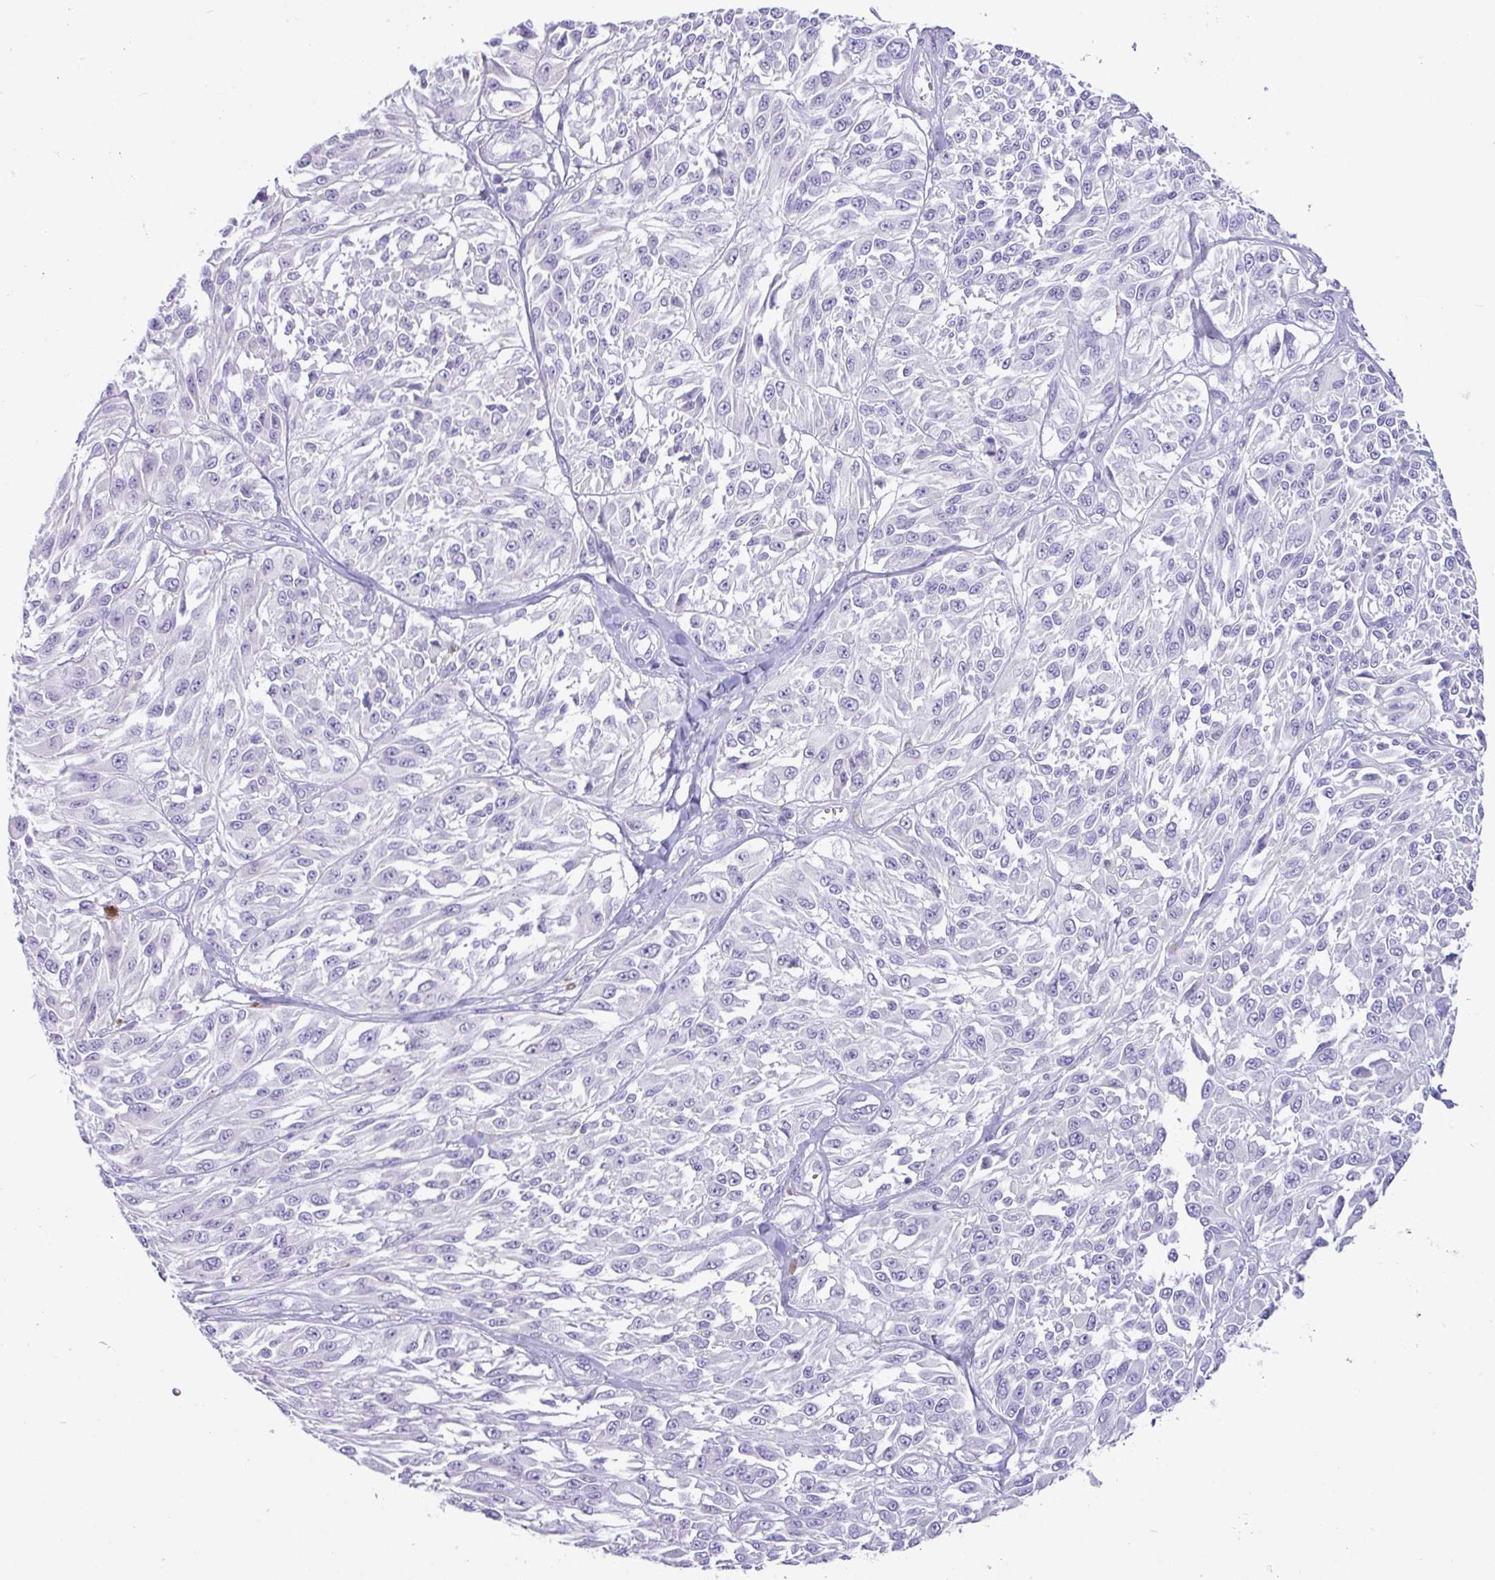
{"staining": {"intensity": "negative", "quantity": "none", "location": "none"}, "tissue": "melanoma", "cell_type": "Tumor cells", "image_type": "cancer", "snomed": [{"axis": "morphology", "description": "Malignant melanoma, NOS"}, {"axis": "topography", "description": "Skin"}], "caption": "Malignant melanoma was stained to show a protein in brown. There is no significant positivity in tumor cells.", "gene": "NCCRP1", "patient": {"sex": "male", "age": 94}}